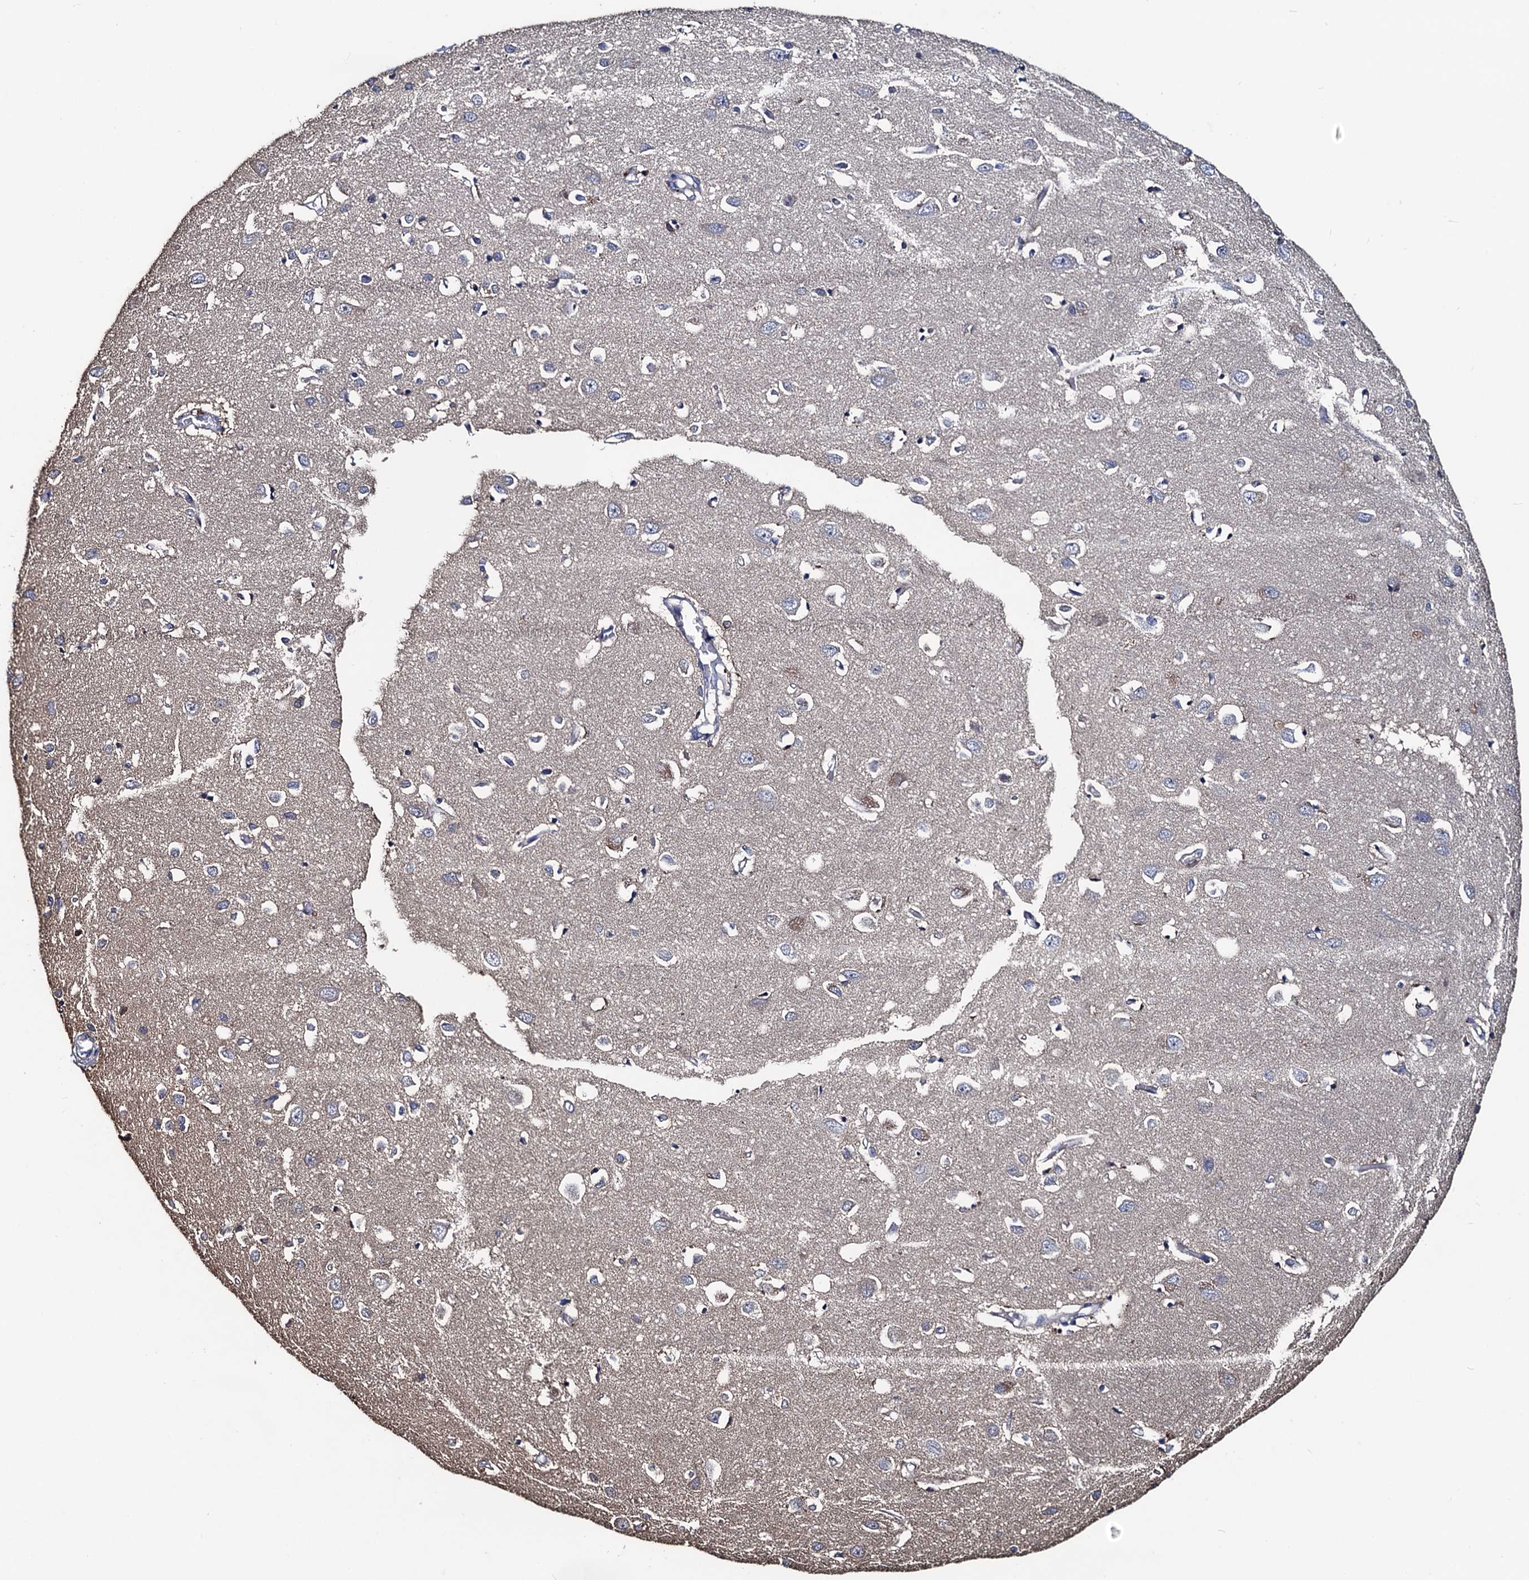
{"staining": {"intensity": "weak", "quantity": ">75%", "location": "cytoplasmic/membranous"}, "tissue": "cerebral cortex", "cell_type": "Endothelial cells", "image_type": "normal", "snomed": [{"axis": "morphology", "description": "Normal tissue, NOS"}, {"axis": "topography", "description": "Cerebral cortex"}], "caption": "Immunohistochemistry (IHC) of unremarkable cerebral cortex exhibits low levels of weak cytoplasmic/membranous positivity in approximately >75% of endothelial cells.", "gene": "RTKN2", "patient": {"sex": "female", "age": 64}}